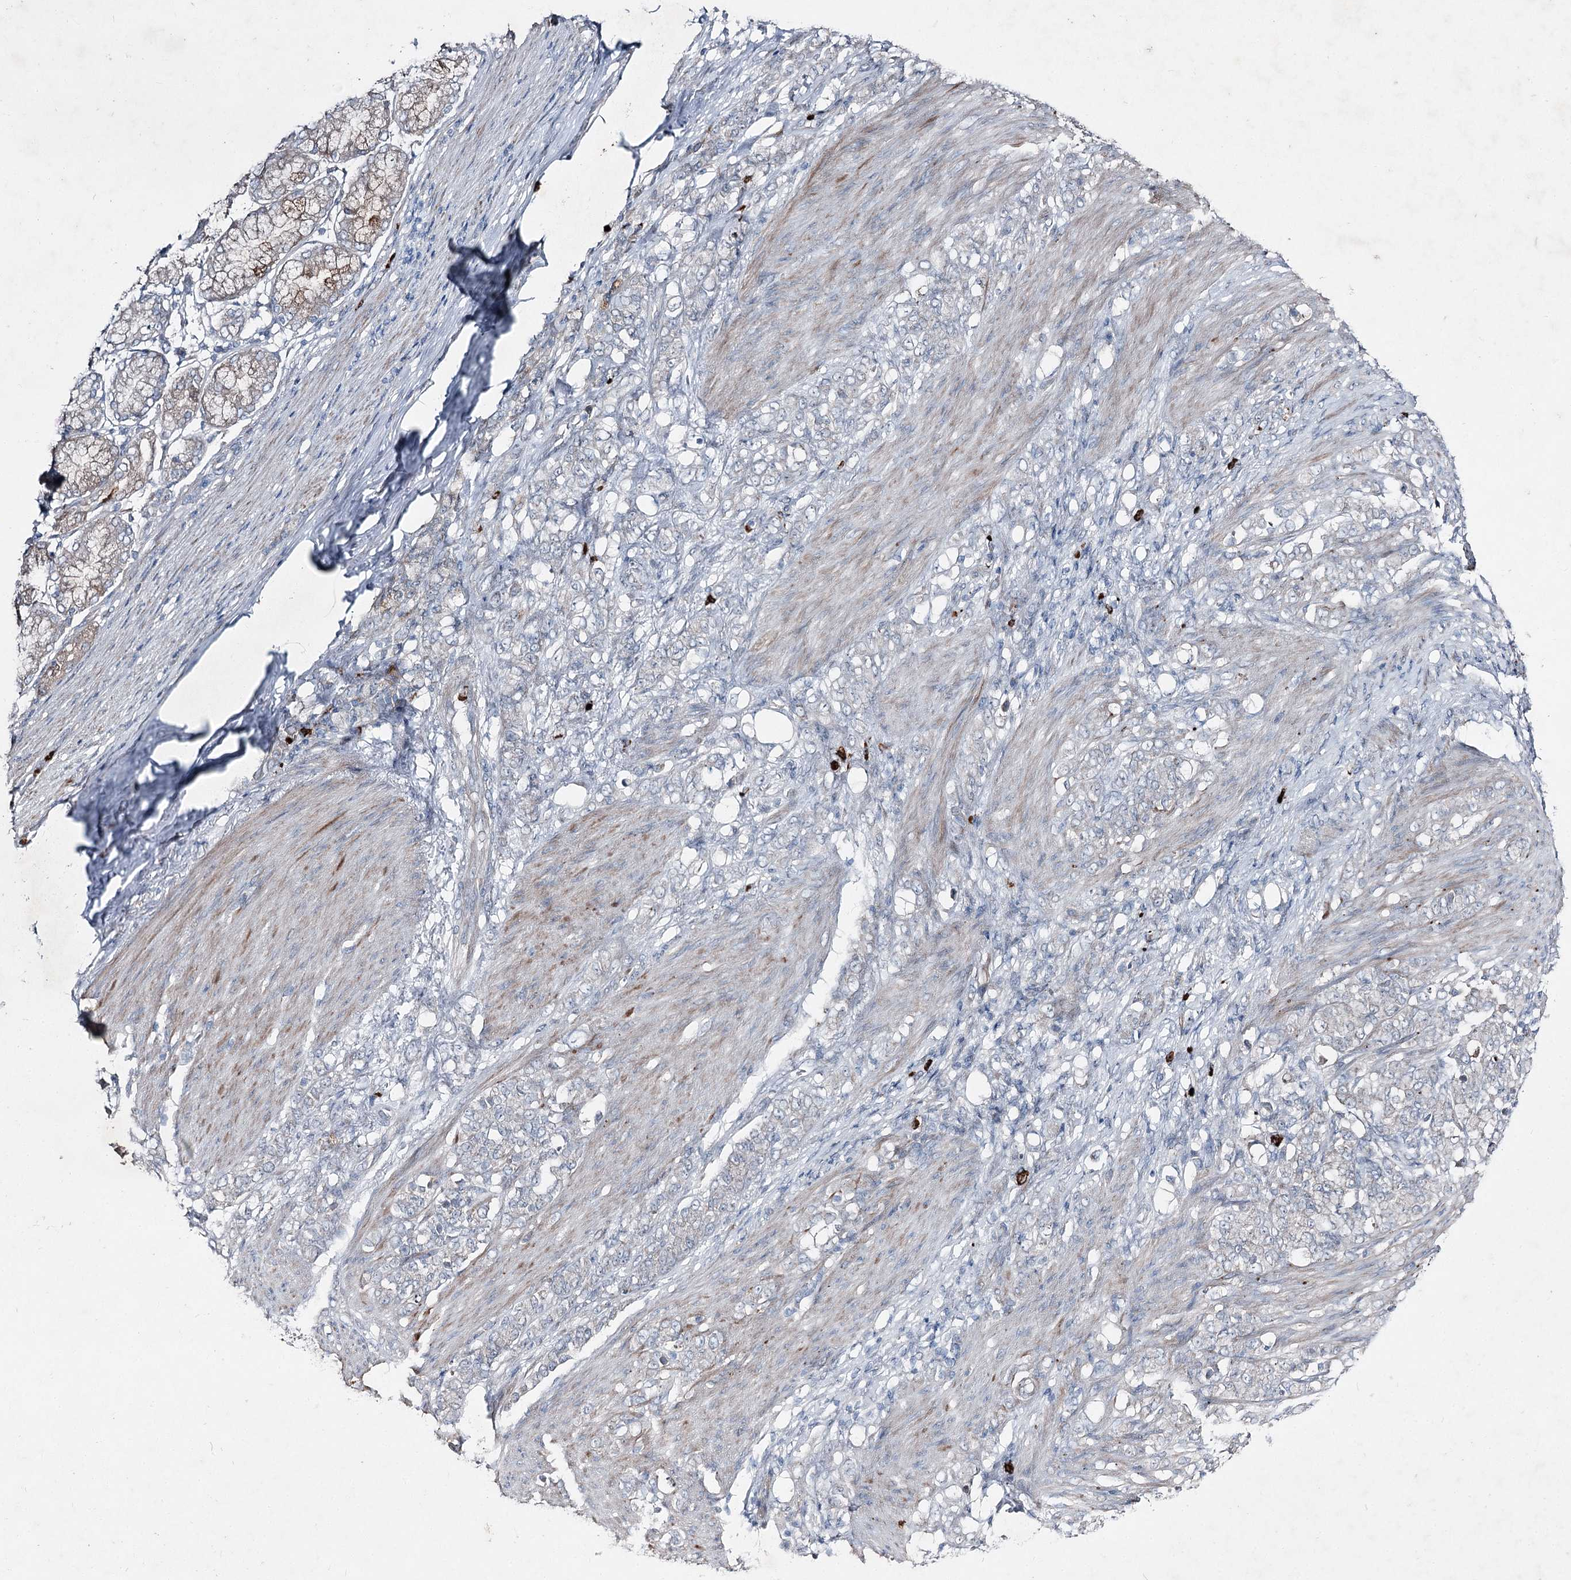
{"staining": {"intensity": "negative", "quantity": "none", "location": "none"}, "tissue": "stomach cancer", "cell_type": "Tumor cells", "image_type": "cancer", "snomed": [{"axis": "morphology", "description": "Adenocarcinoma, NOS"}, {"axis": "topography", "description": "Stomach"}], "caption": "Tumor cells are negative for brown protein staining in stomach cancer (adenocarcinoma).", "gene": "PLA2G12A", "patient": {"sex": "female", "age": 79}}